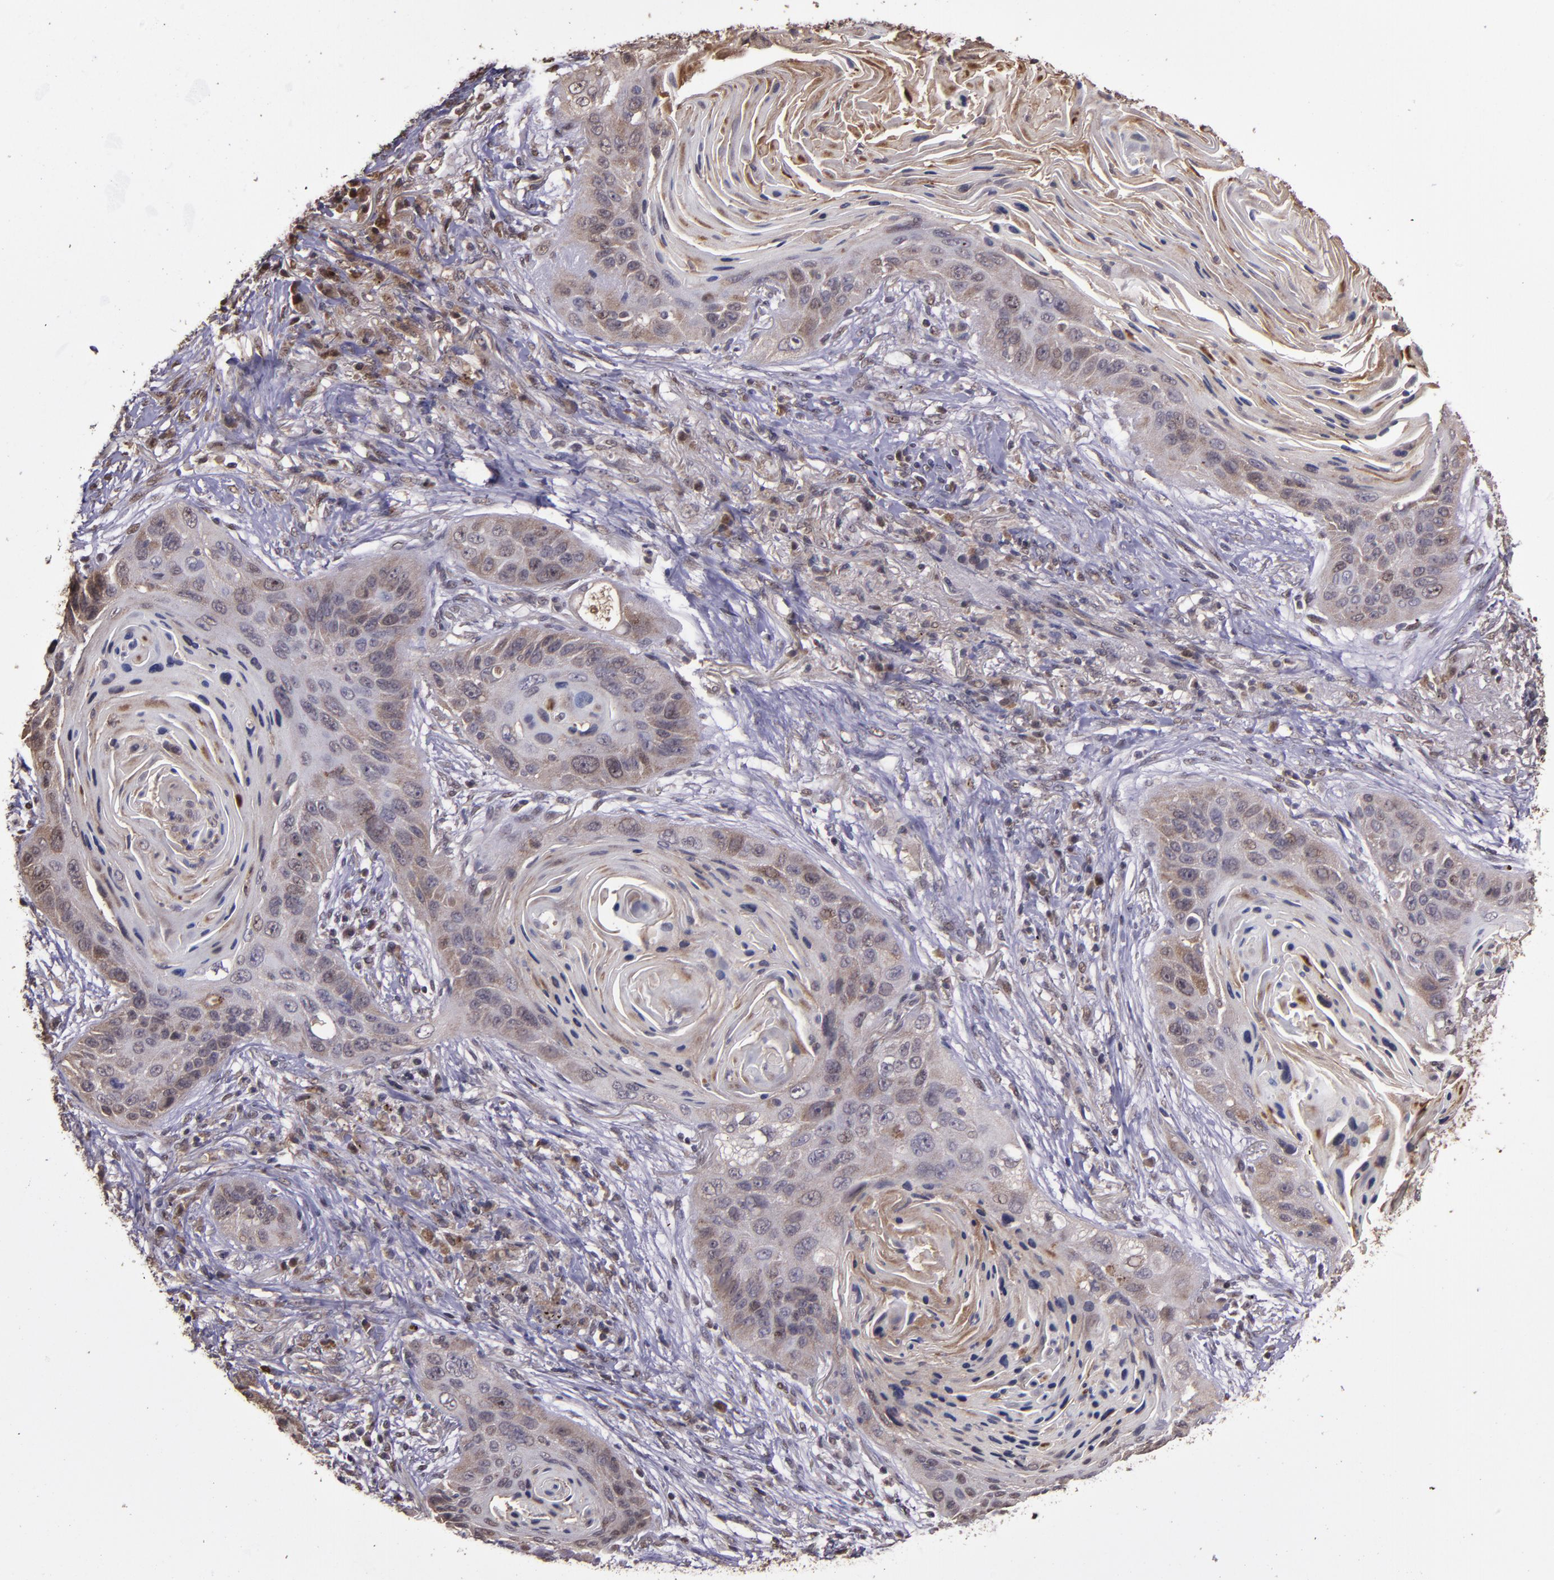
{"staining": {"intensity": "weak", "quantity": "25%-75%", "location": "cytoplasmic/membranous"}, "tissue": "lung cancer", "cell_type": "Tumor cells", "image_type": "cancer", "snomed": [{"axis": "morphology", "description": "Squamous cell carcinoma, NOS"}, {"axis": "topography", "description": "Lung"}], "caption": "Lung cancer was stained to show a protein in brown. There is low levels of weak cytoplasmic/membranous positivity in approximately 25%-75% of tumor cells. The staining is performed using DAB (3,3'-diaminobenzidine) brown chromogen to label protein expression. The nuclei are counter-stained blue using hematoxylin.", "gene": "SERPINF2", "patient": {"sex": "female", "age": 67}}